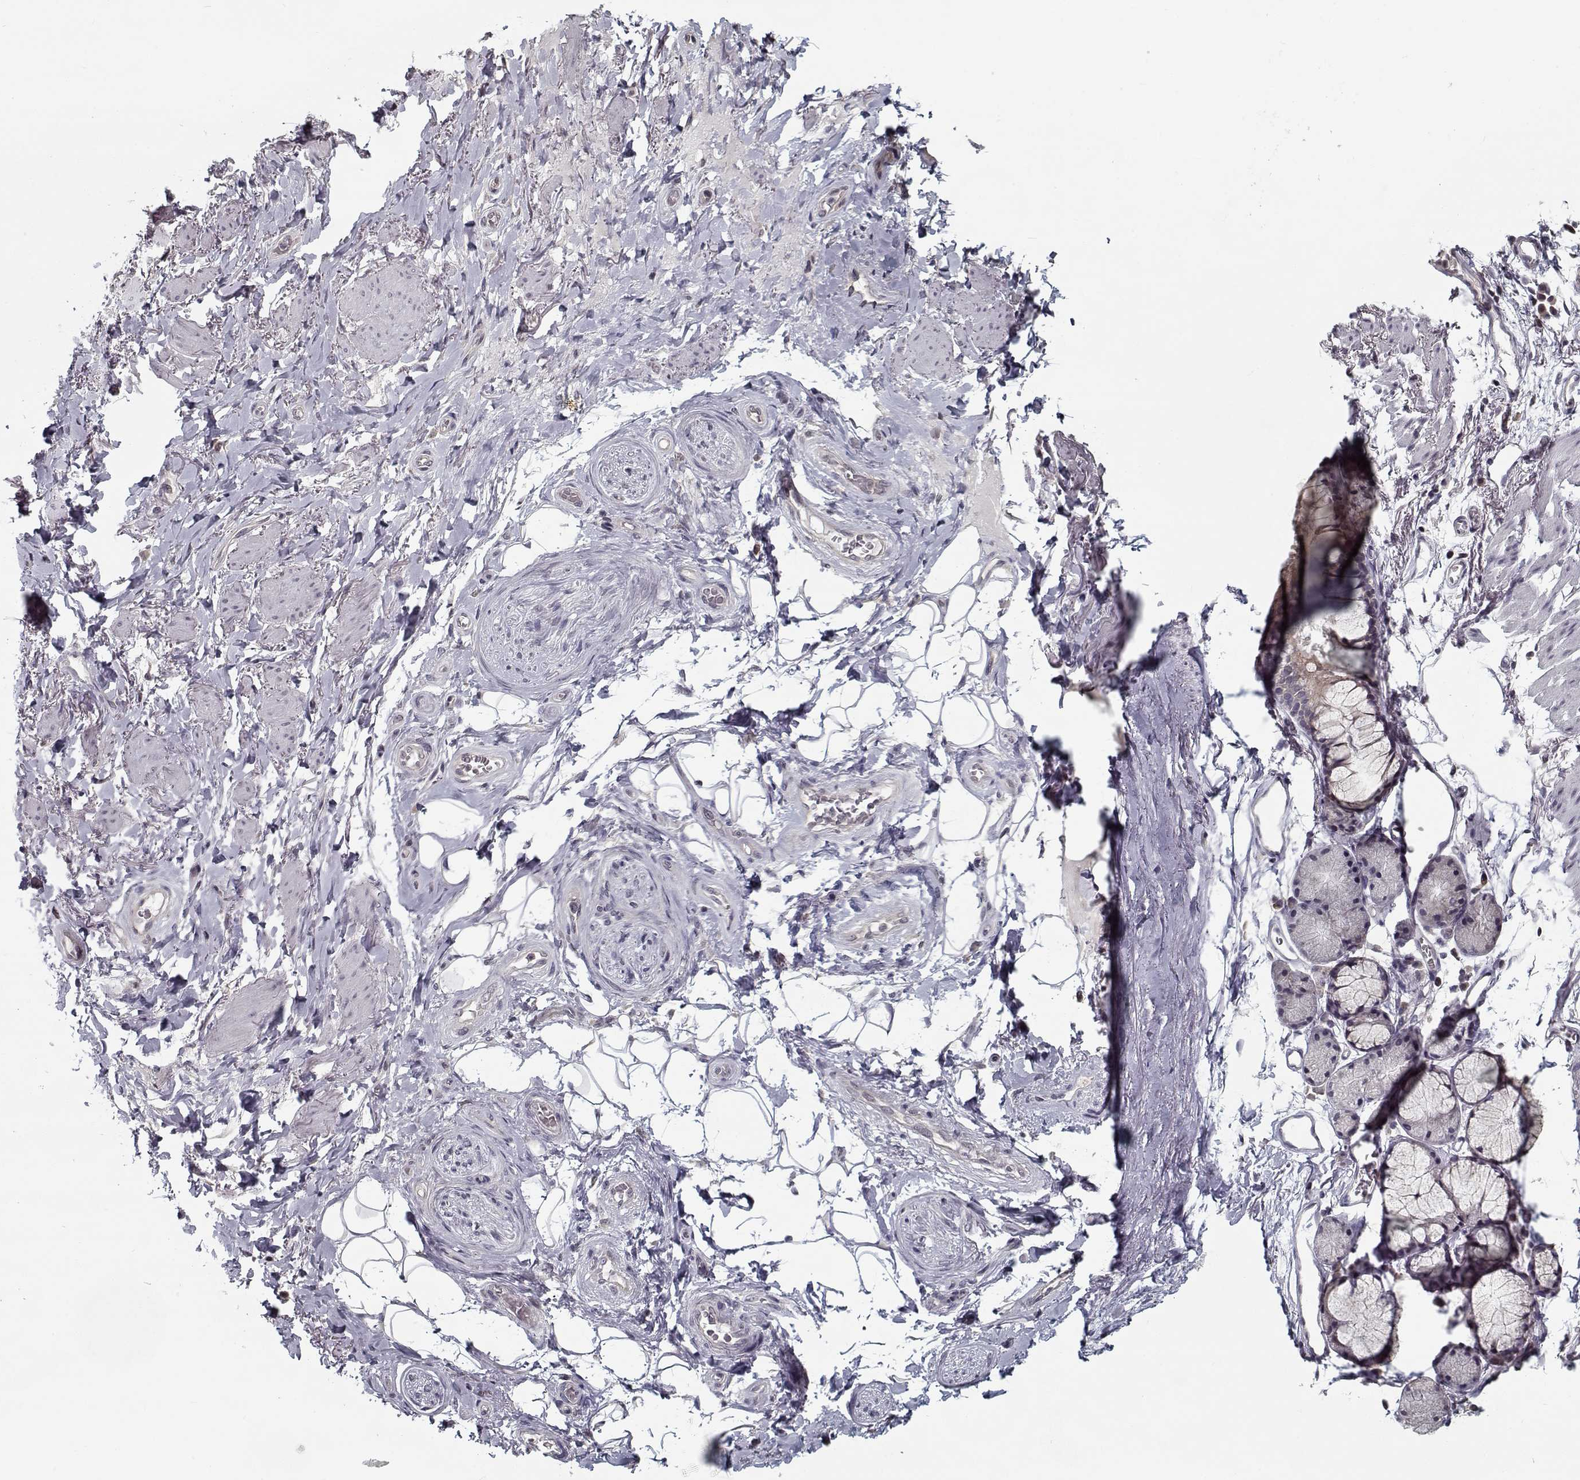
{"staining": {"intensity": "negative", "quantity": "none", "location": "none"}, "tissue": "adipose tissue", "cell_type": "Adipocytes", "image_type": "normal", "snomed": [{"axis": "morphology", "description": "Normal tissue, NOS"}, {"axis": "topography", "description": "Anal"}, {"axis": "topography", "description": "Peripheral nerve tissue"}], "caption": "The immunohistochemistry (IHC) image has no significant staining in adipocytes of adipose tissue.", "gene": "TESPA1", "patient": {"sex": "male", "age": 53}}